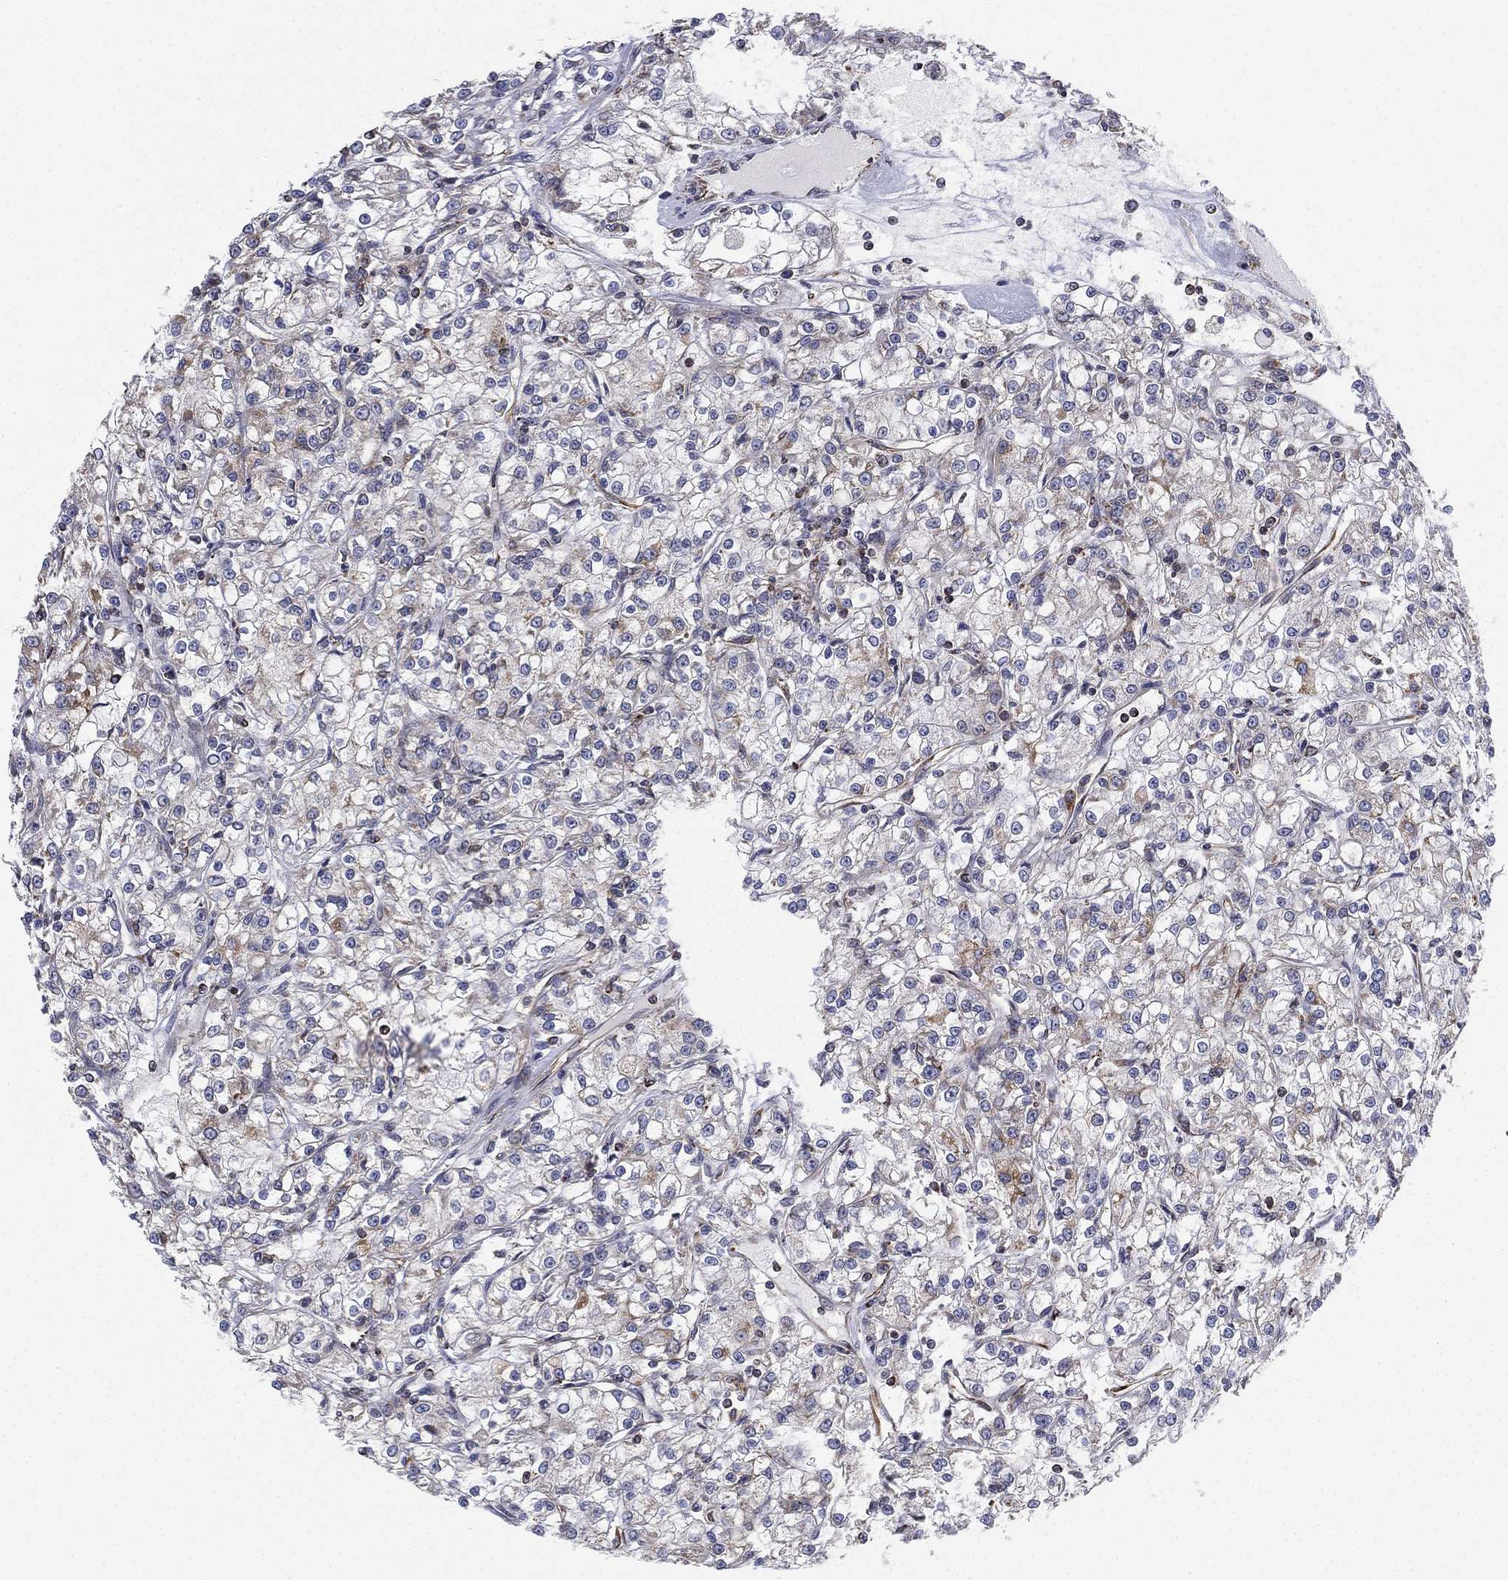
{"staining": {"intensity": "negative", "quantity": "none", "location": "none"}, "tissue": "renal cancer", "cell_type": "Tumor cells", "image_type": "cancer", "snomed": [{"axis": "morphology", "description": "Adenocarcinoma, NOS"}, {"axis": "topography", "description": "Kidney"}], "caption": "The immunohistochemistry photomicrograph has no significant expression in tumor cells of renal cancer tissue.", "gene": "CYB5B", "patient": {"sex": "female", "age": 59}}